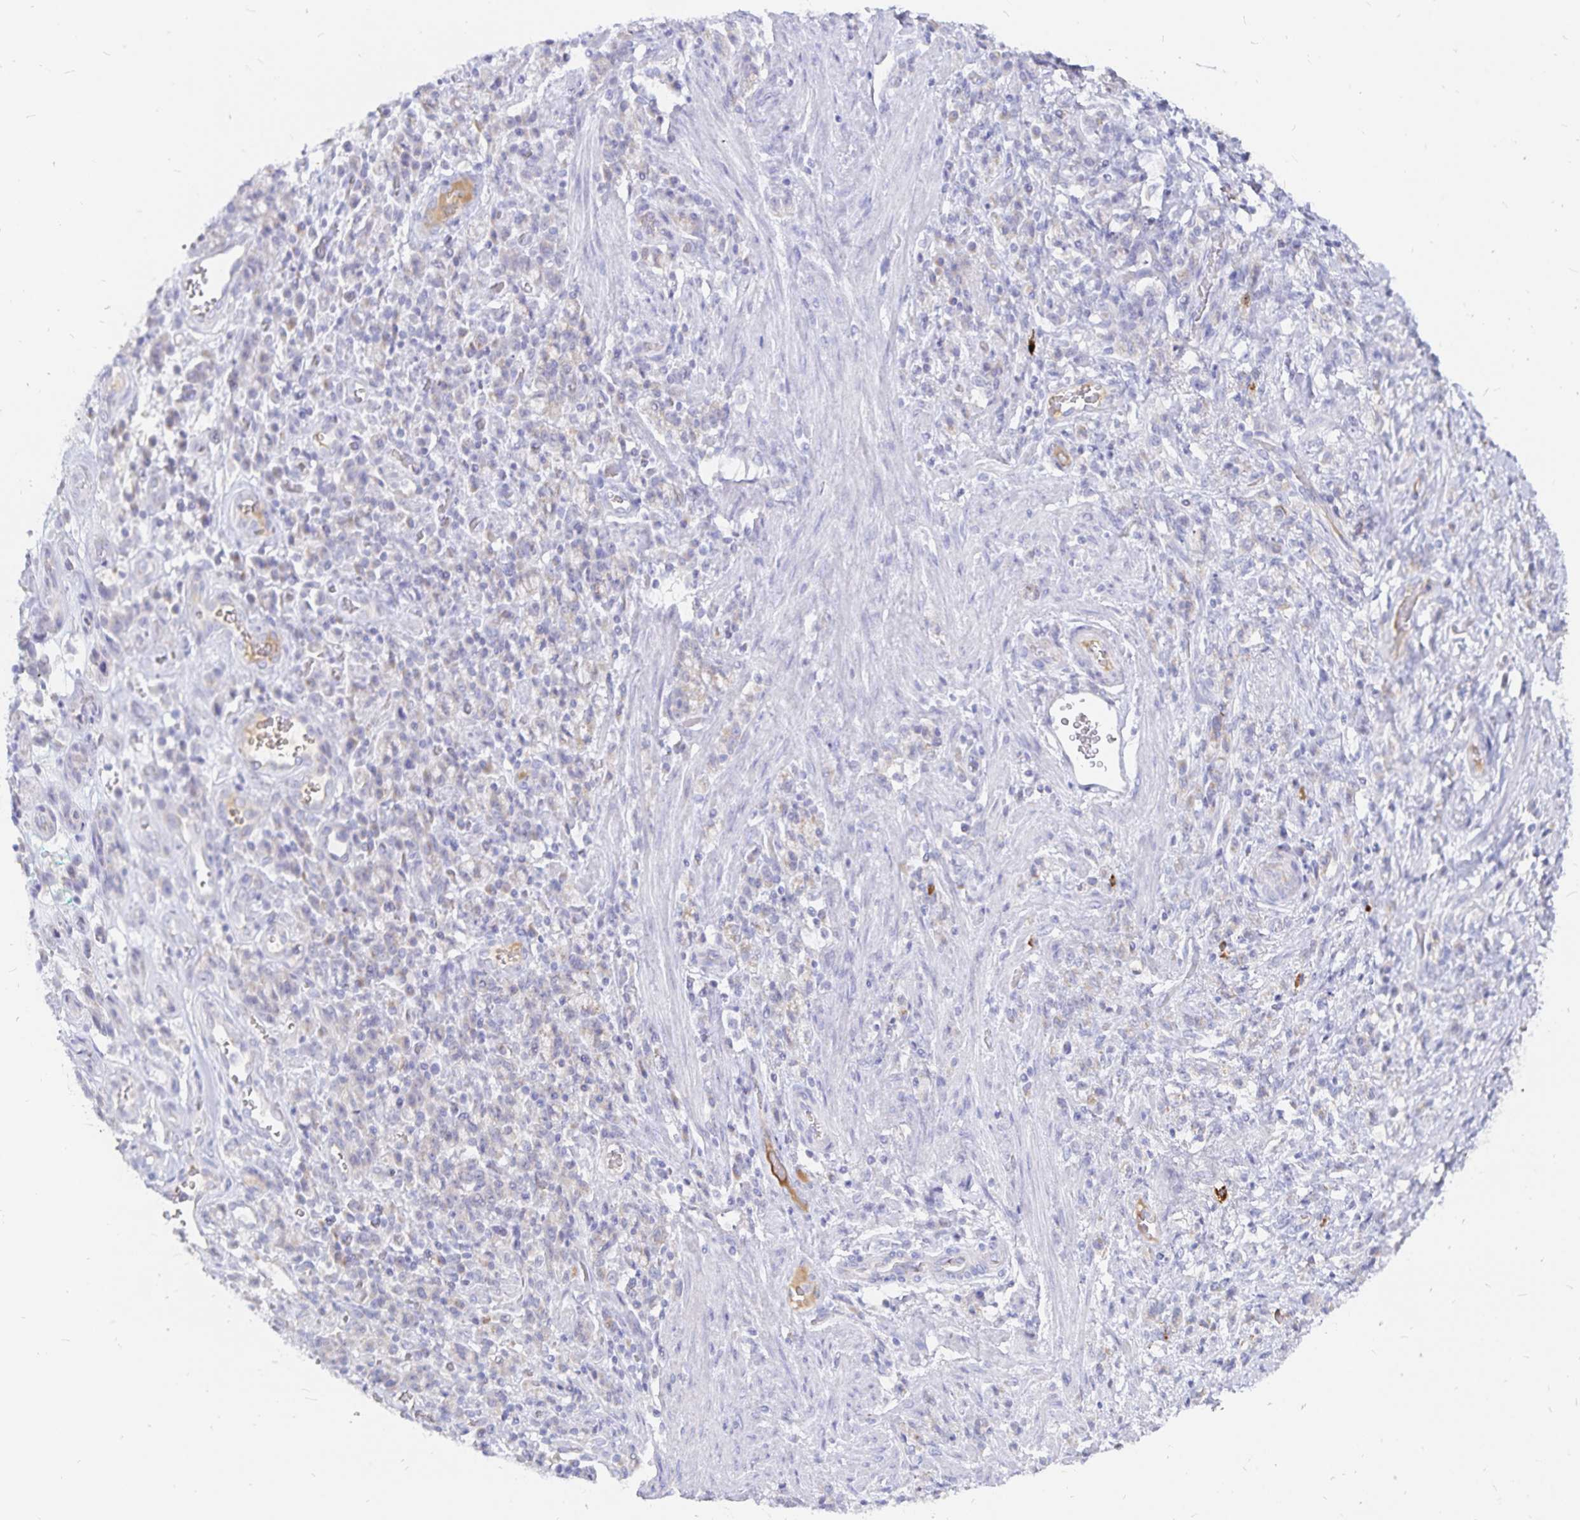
{"staining": {"intensity": "negative", "quantity": "none", "location": "none"}, "tissue": "stomach cancer", "cell_type": "Tumor cells", "image_type": "cancer", "snomed": [{"axis": "morphology", "description": "Adenocarcinoma, NOS"}, {"axis": "topography", "description": "Stomach"}], "caption": "Immunohistochemistry of human stomach cancer displays no staining in tumor cells. (Stains: DAB (3,3'-diaminobenzidine) immunohistochemistry with hematoxylin counter stain, Microscopy: brightfield microscopy at high magnification).", "gene": "PKHD1", "patient": {"sex": "male", "age": 77}}